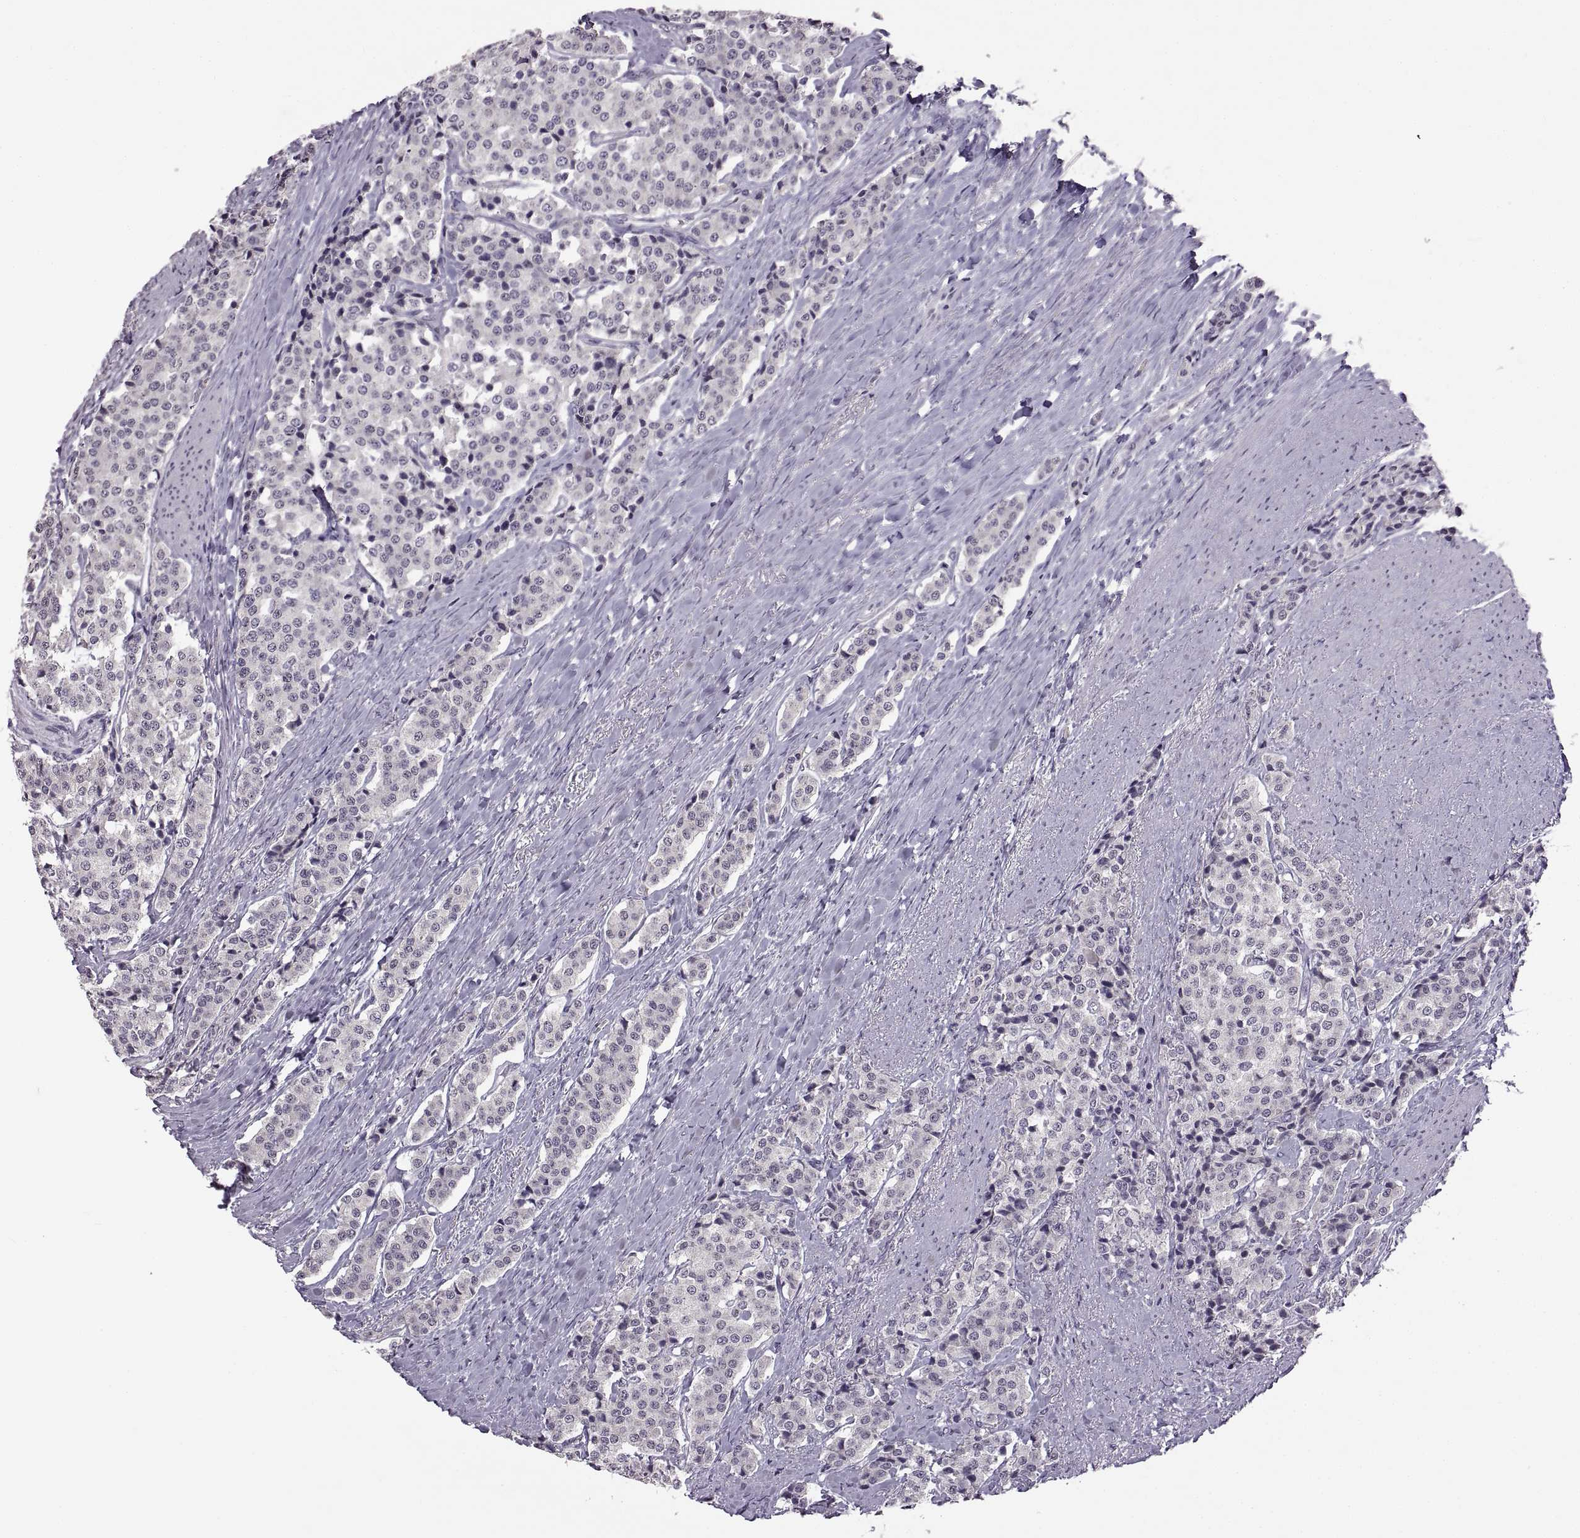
{"staining": {"intensity": "negative", "quantity": "none", "location": "none"}, "tissue": "carcinoid", "cell_type": "Tumor cells", "image_type": "cancer", "snomed": [{"axis": "morphology", "description": "Carcinoid, malignant, NOS"}, {"axis": "topography", "description": "Small intestine"}], "caption": "This is a photomicrograph of immunohistochemistry (IHC) staining of carcinoid, which shows no staining in tumor cells. Nuclei are stained in blue.", "gene": "NEK2", "patient": {"sex": "female", "age": 58}}